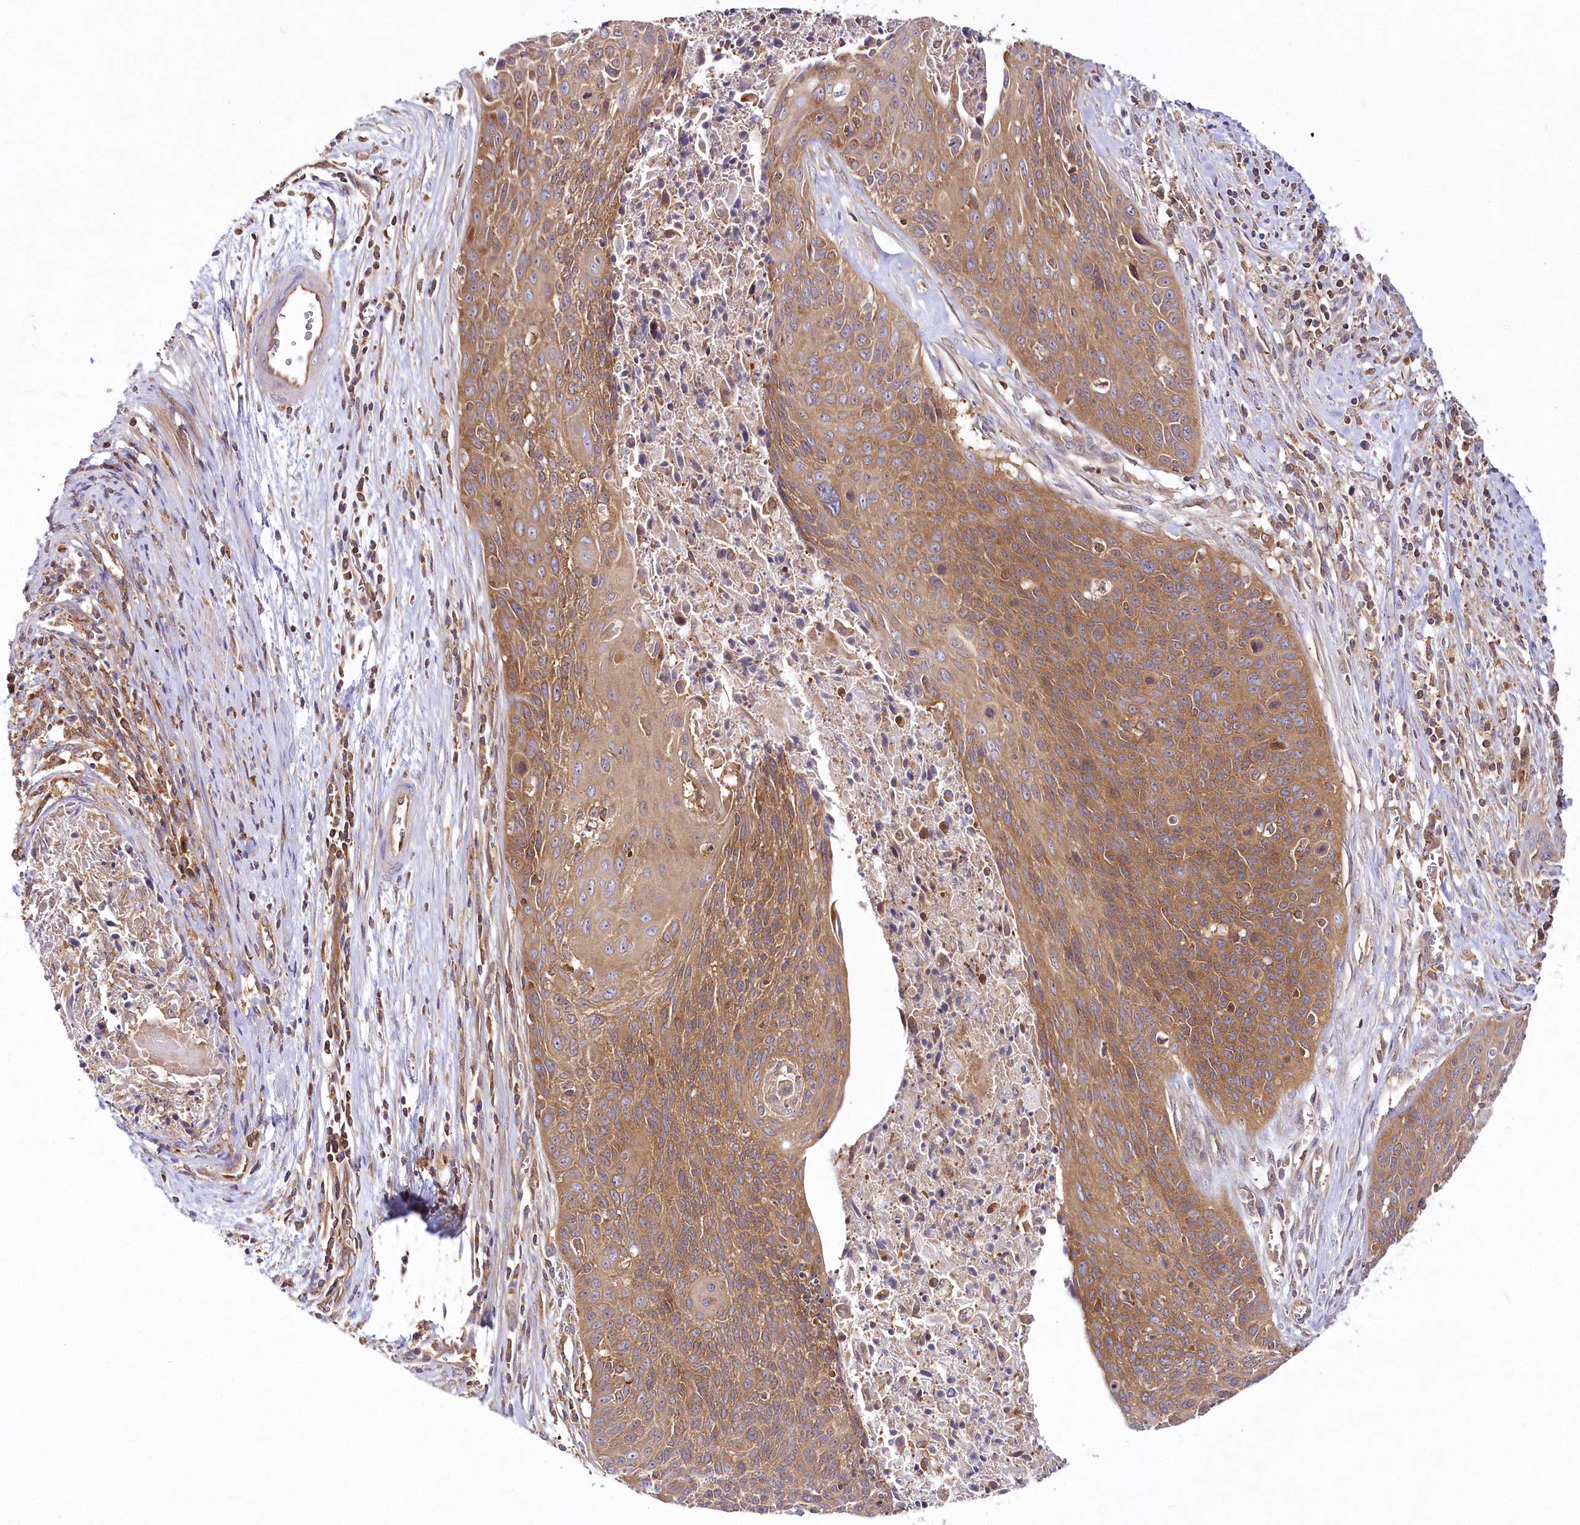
{"staining": {"intensity": "moderate", "quantity": ">75%", "location": "cytoplasmic/membranous"}, "tissue": "cervical cancer", "cell_type": "Tumor cells", "image_type": "cancer", "snomed": [{"axis": "morphology", "description": "Squamous cell carcinoma, NOS"}, {"axis": "topography", "description": "Cervix"}], "caption": "This histopathology image reveals cervical cancer stained with immunohistochemistry (IHC) to label a protein in brown. The cytoplasmic/membranous of tumor cells show moderate positivity for the protein. Nuclei are counter-stained blue.", "gene": "ABRAXAS2", "patient": {"sex": "female", "age": 55}}